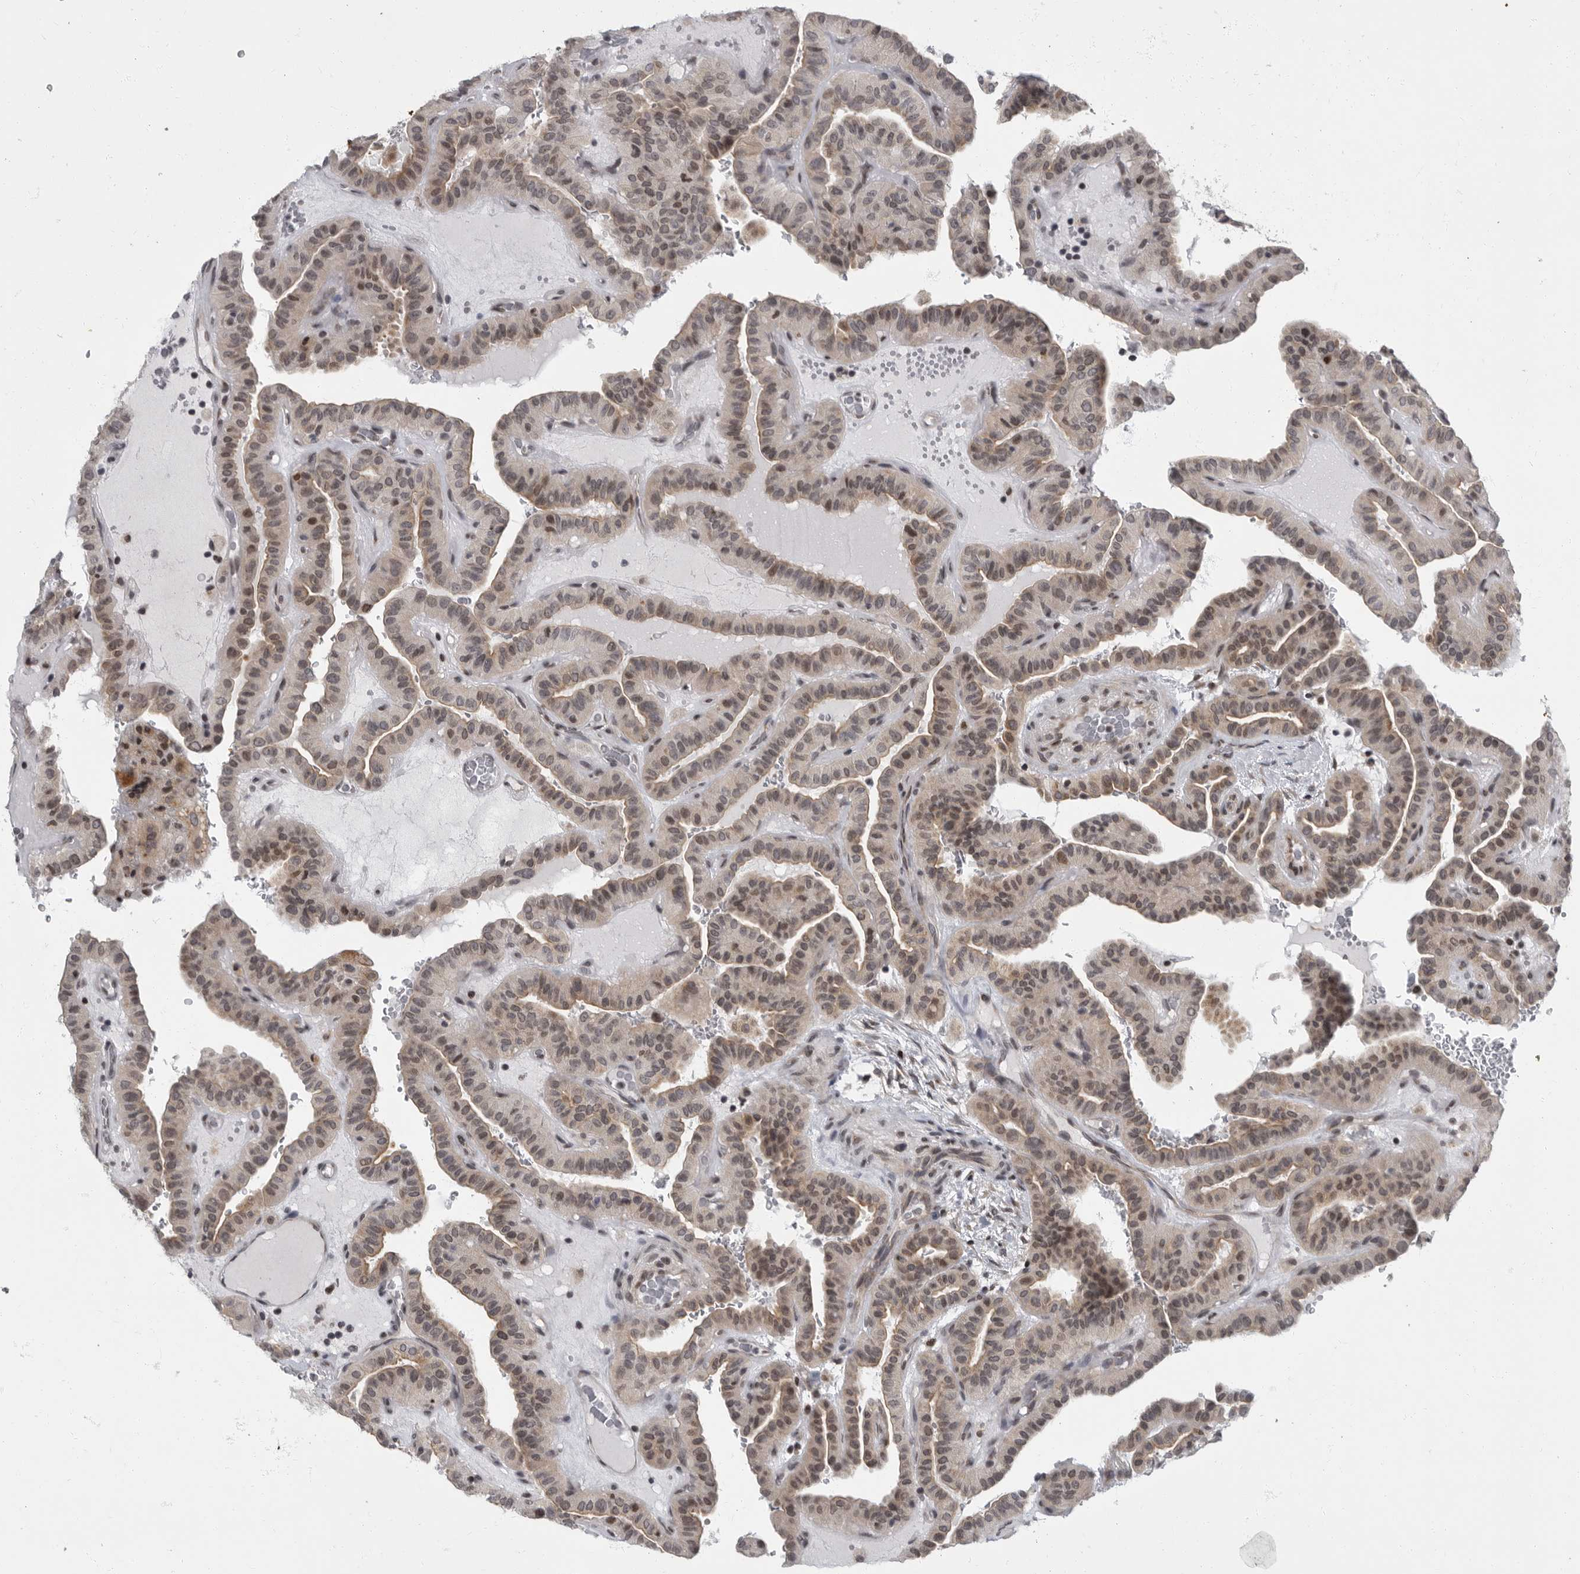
{"staining": {"intensity": "weak", "quantity": ">75%", "location": "nuclear"}, "tissue": "thyroid cancer", "cell_type": "Tumor cells", "image_type": "cancer", "snomed": [{"axis": "morphology", "description": "Papillary adenocarcinoma, NOS"}, {"axis": "topography", "description": "Thyroid gland"}], "caption": "Thyroid cancer (papillary adenocarcinoma) was stained to show a protein in brown. There is low levels of weak nuclear staining in approximately >75% of tumor cells.", "gene": "EVI5", "patient": {"sex": "male", "age": 77}}